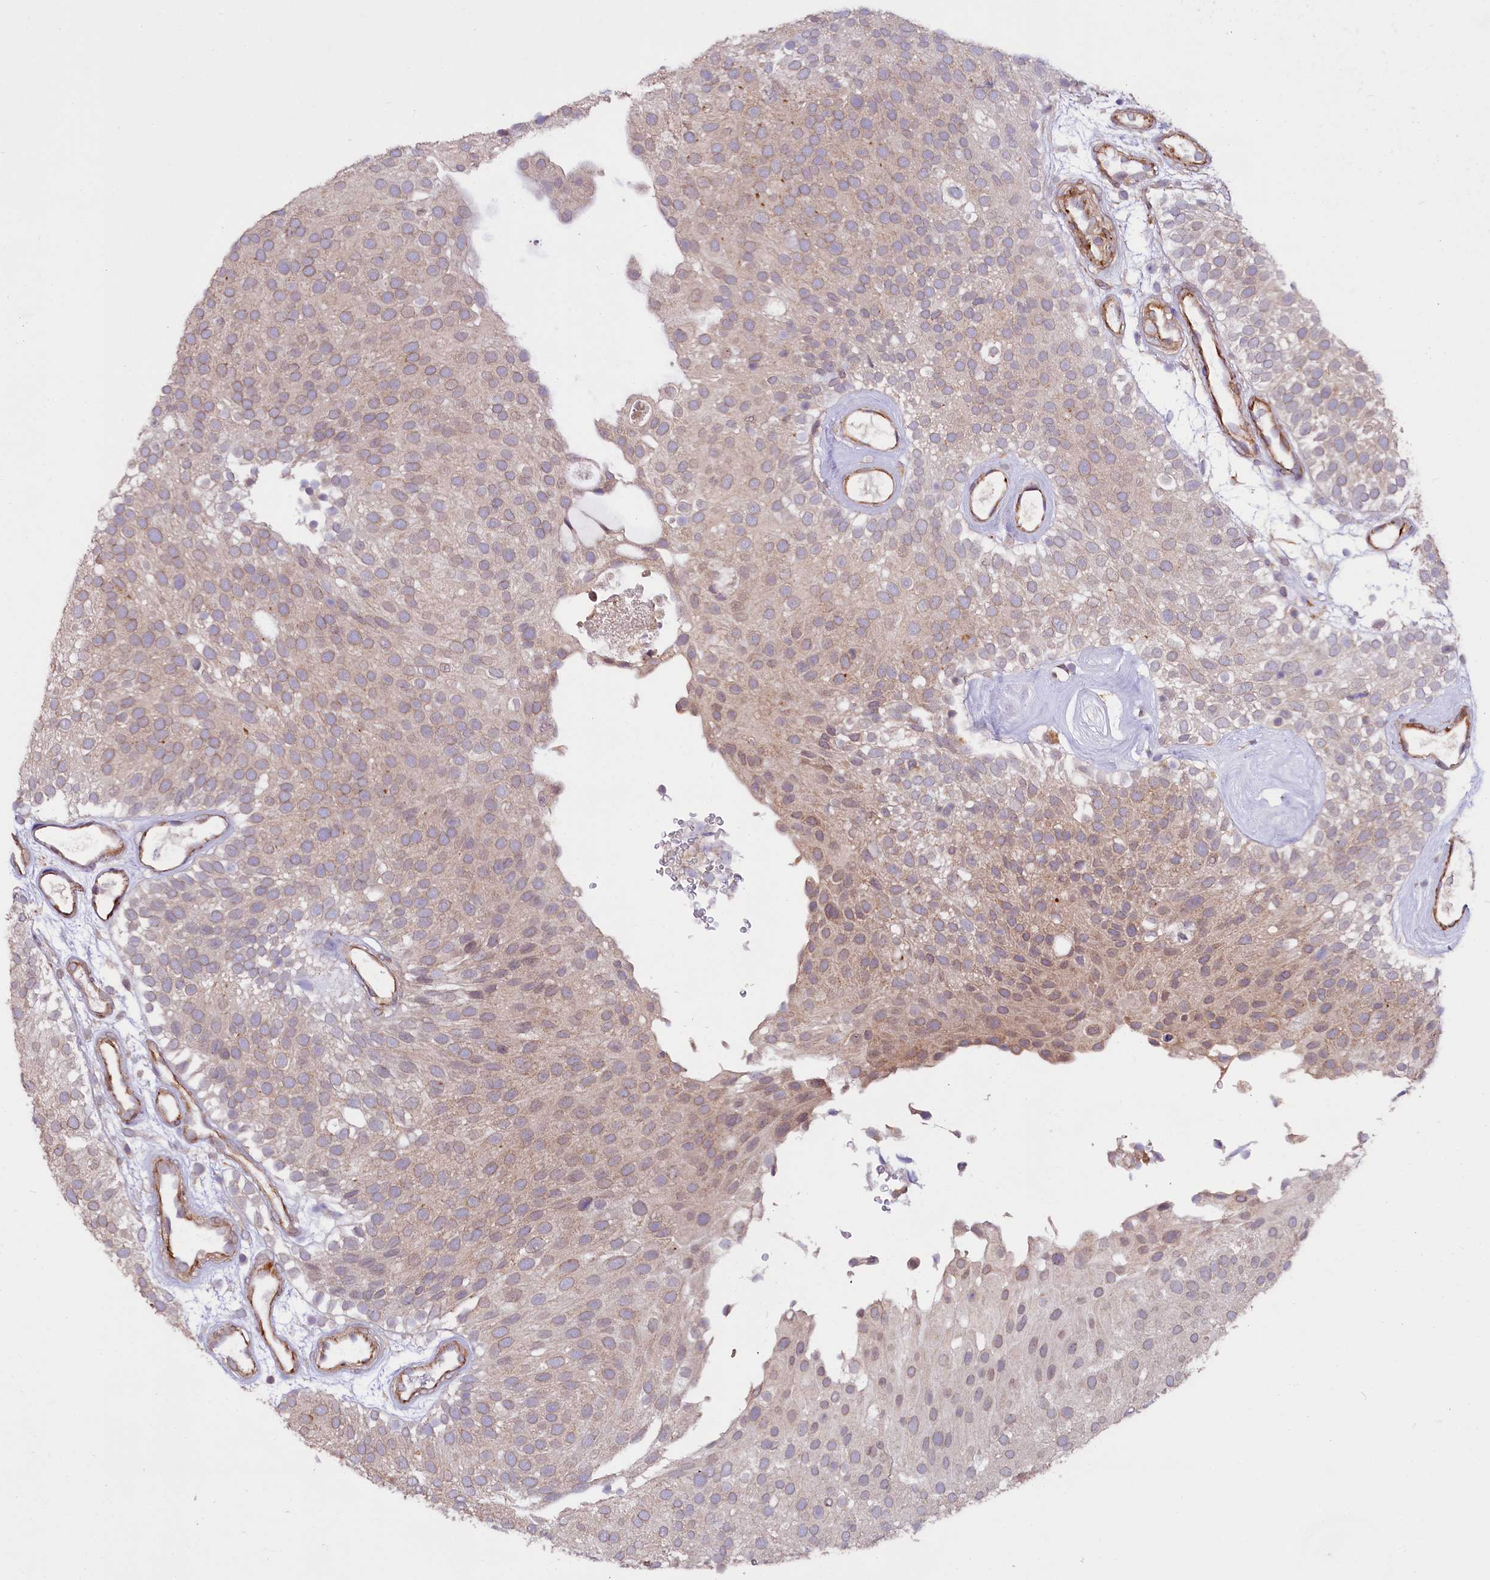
{"staining": {"intensity": "moderate", "quantity": ">75%", "location": "cytoplasmic/membranous"}, "tissue": "urothelial cancer", "cell_type": "Tumor cells", "image_type": "cancer", "snomed": [{"axis": "morphology", "description": "Urothelial carcinoma, Low grade"}, {"axis": "topography", "description": "Urinary bladder"}], "caption": "Urothelial cancer stained with DAB (3,3'-diaminobenzidine) immunohistochemistry (IHC) shows medium levels of moderate cytoplasmic/membranous positivity in approximately >75% of tumor cells.", "gene": "TTC12", "patient": {"sex": "male", "age": 78}}